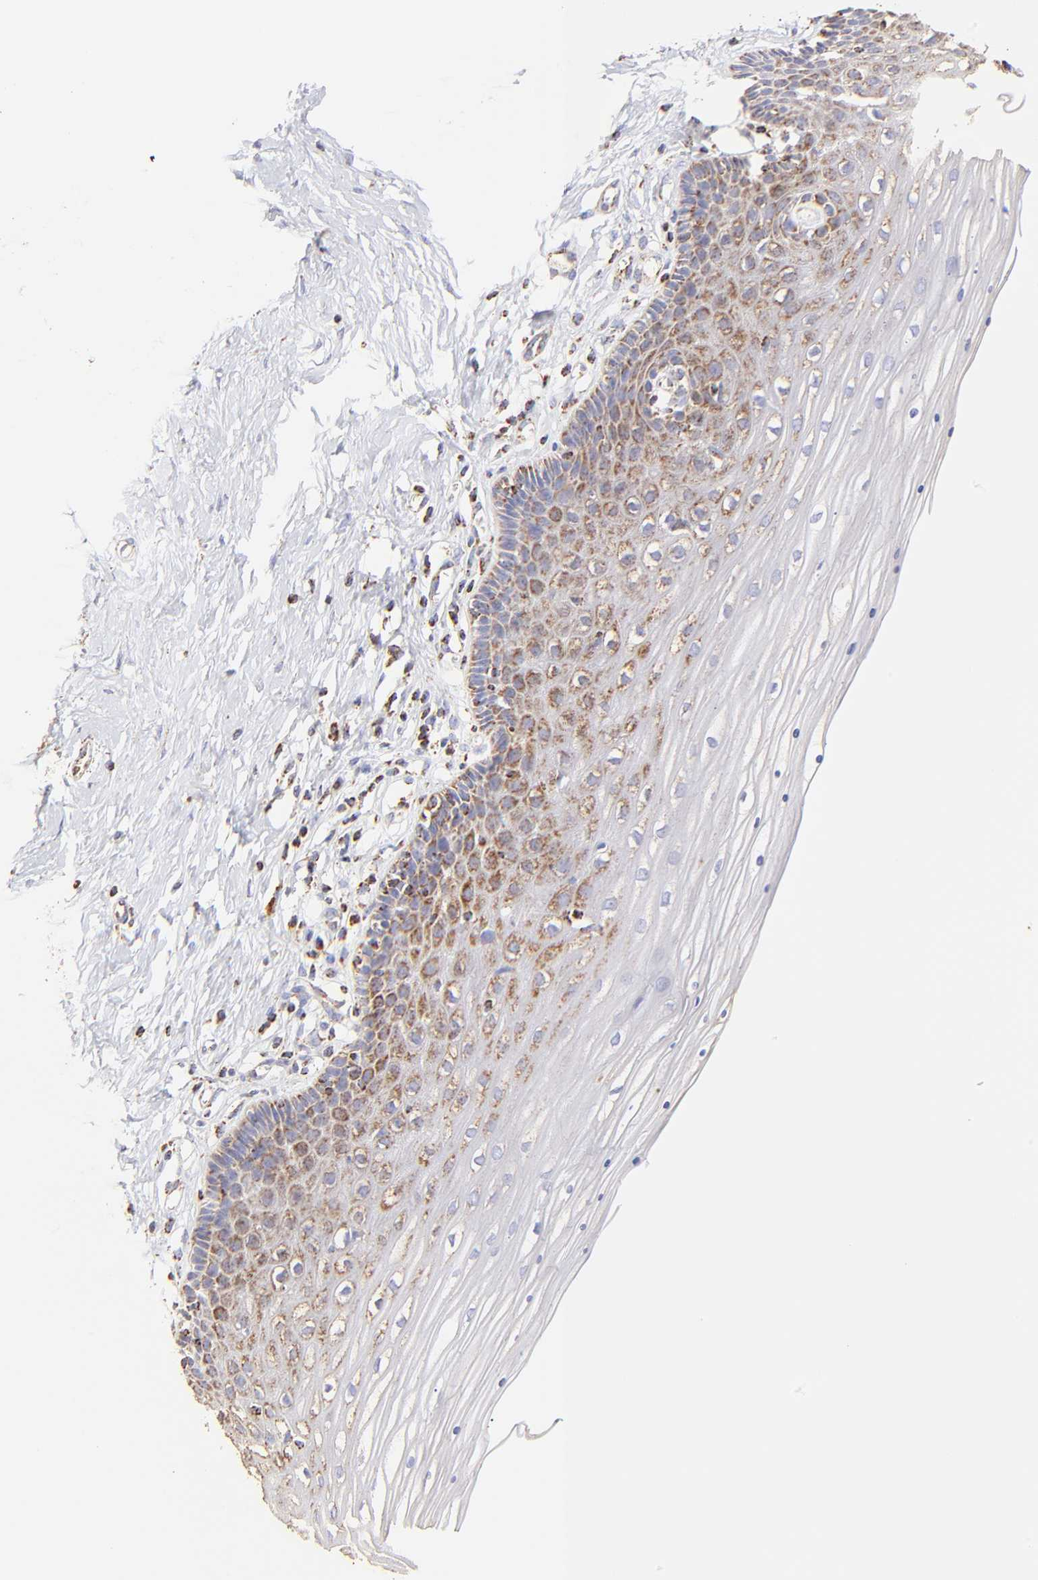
{"staining": {"intensity": "moderate", "quantity": ">75%", "location": "cytoplasmic/membranous"}, "tissue": "cervix", "cell_type": "Glandular cells", "image_type": "normal", "snomed": [{"axis": "morphology", "description": "Normal tissue, NOS"}, {"axis": "topography", "description": "Cervix"}], "caption": "IHC micrograph of normal cervix: cervix stained using immunohistochemistry shows medium levels of moderate protein expression localized specifically in the cytoplasmic/membranous of glandular cells, appearing as a cytoplasmic/membranous brown color.", "gene": "ECH1", "patient": {"sex": "female", "age": 39}}